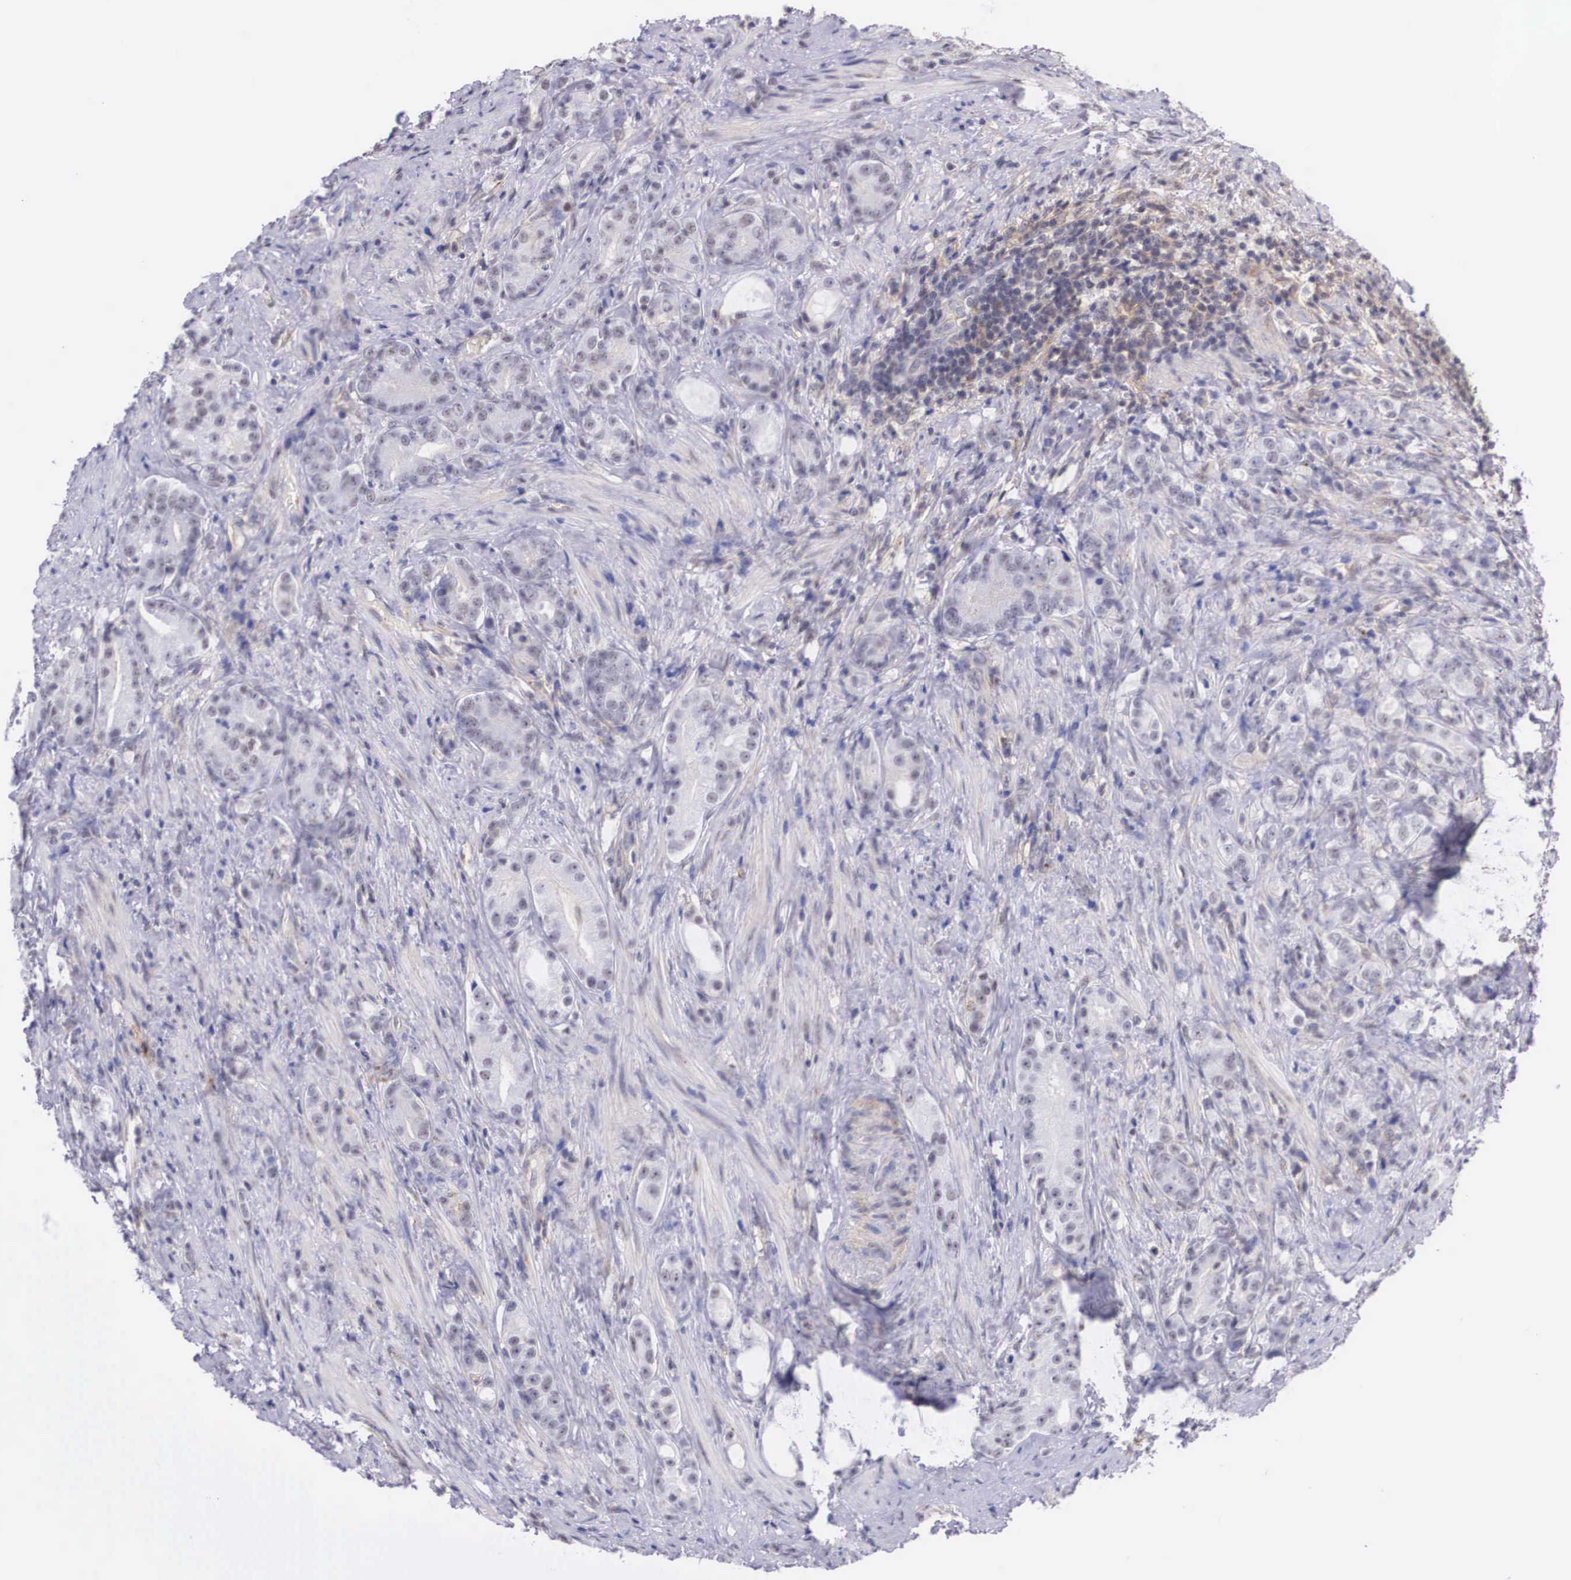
{"staining": {"intensity": "negative", "quantity": "none", "location": "none"}, "tissue": "prostate cancer", "cell_type": "Tumor cells", "image_type": "cancer", "snomed": [{"axis": "morphology", "description": "Adenocarcinoma, Medium grade"}, {"axis": "topography", "description": "Prostate"}], "caption": "Prostate cancer was stained to show a protein in brown. There is no significant positivity in tumor cells.", "gene": "NR4A2", "patient": {"sex": "male", "age": 59}}